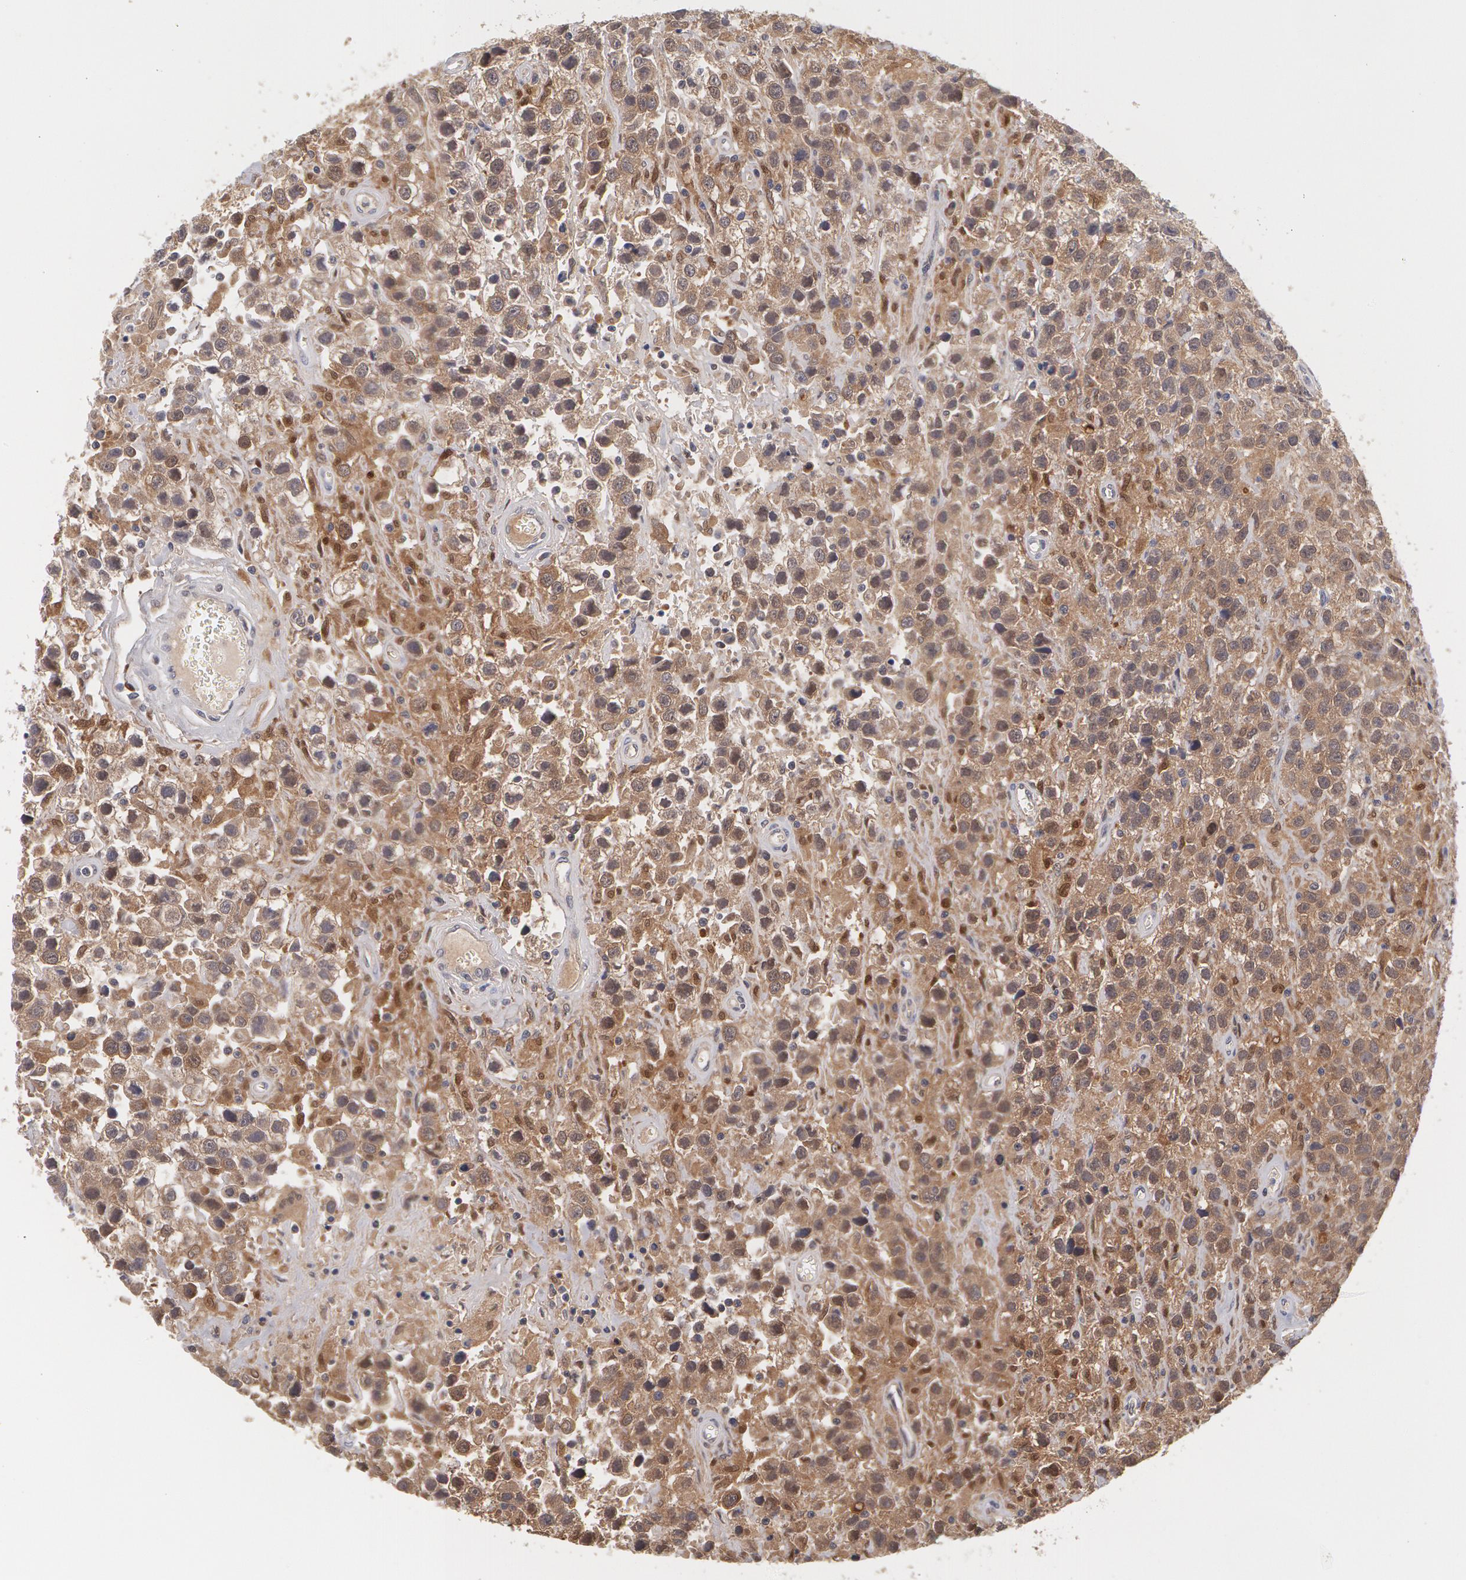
{"staining": {"intensity": "weak", "quantity": "25%-75%", "location": "cytoplasmic/membranous"}, "tissue": "testis cancer", "cell_type": "Tumor cells", "image_type": "cancer", "snomed": [{"axis": "morphology", "description": "Seminoma, NOS"}, {"axis": "topography", "description": "Testis"}], "caption": "High-power microscopy captured an immunohistochemistry (IHC) micrograph of testis seminoma, revealing weak cytoplasmic/membranous positivity in approximately 25%-75% of tumor cells.", "gene": "TXNRD1", "patient": {"sex": "male", "age": 43}}